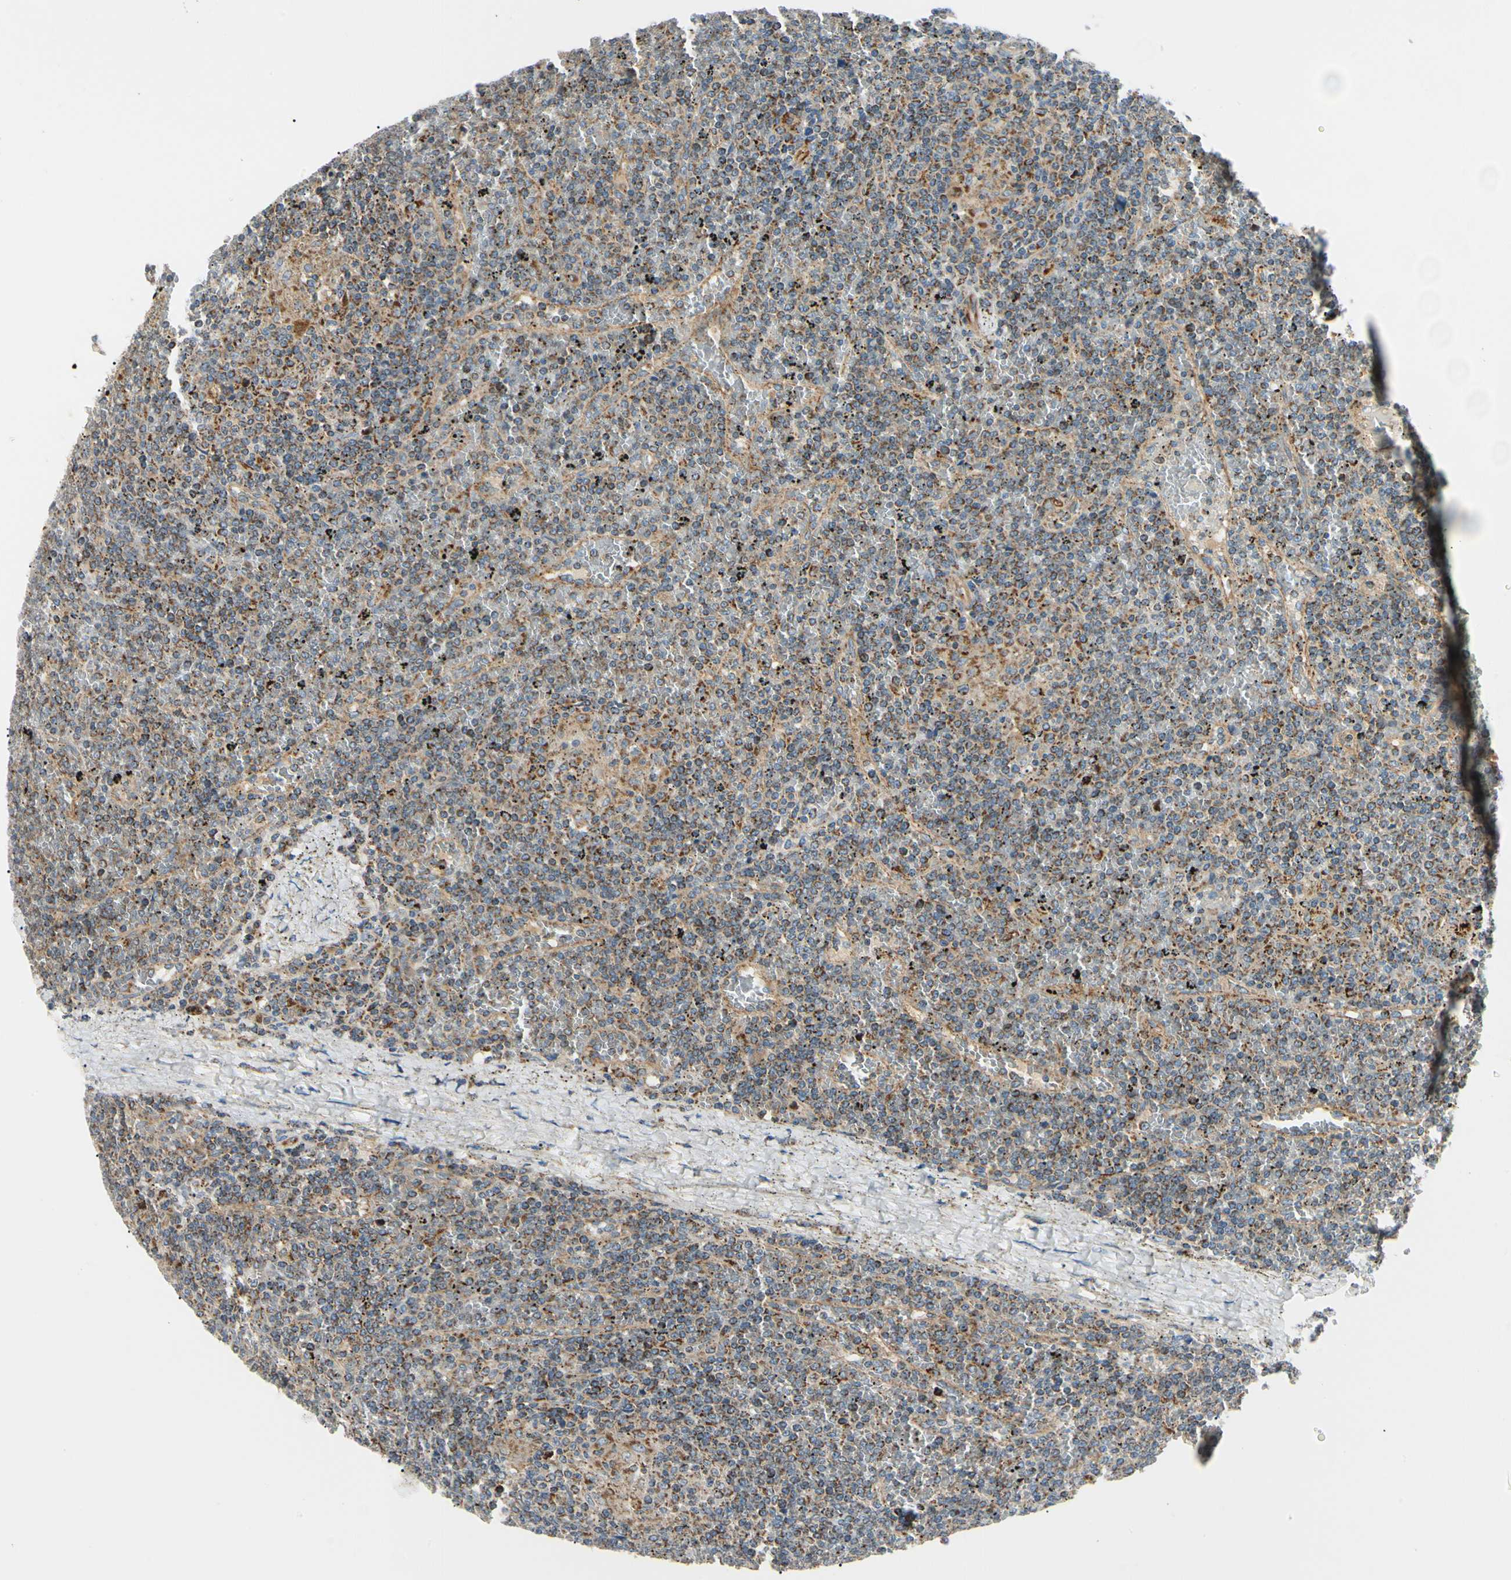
{"staining": {"intensity": "weak", "quantity": ">75%", "location": "cytoplasmic/membranous"}, "tissue": "lymphoma", "cell_type": "Tumor cells", "image_type": "cancer", "snomed": [{"axis": "morphology", "description": "Malignant lymphoma, non-Hodgkin's type, Low grade"}, {"axis": "topography", "description": "Spleen"}], "caption": "This histopathology image demonstrates malignant lymphoma, non-Hodgkin's type (low-grade) stained with immunohistochemistry (IHC) to label a protein in brown. The cytoplasmic/membranous of tumor cells show weak positivity for the protein. Nuclei are counter-stained blue.", "gene": "TBC1D10A", "patient": {"sex": "female", "age": 19}}